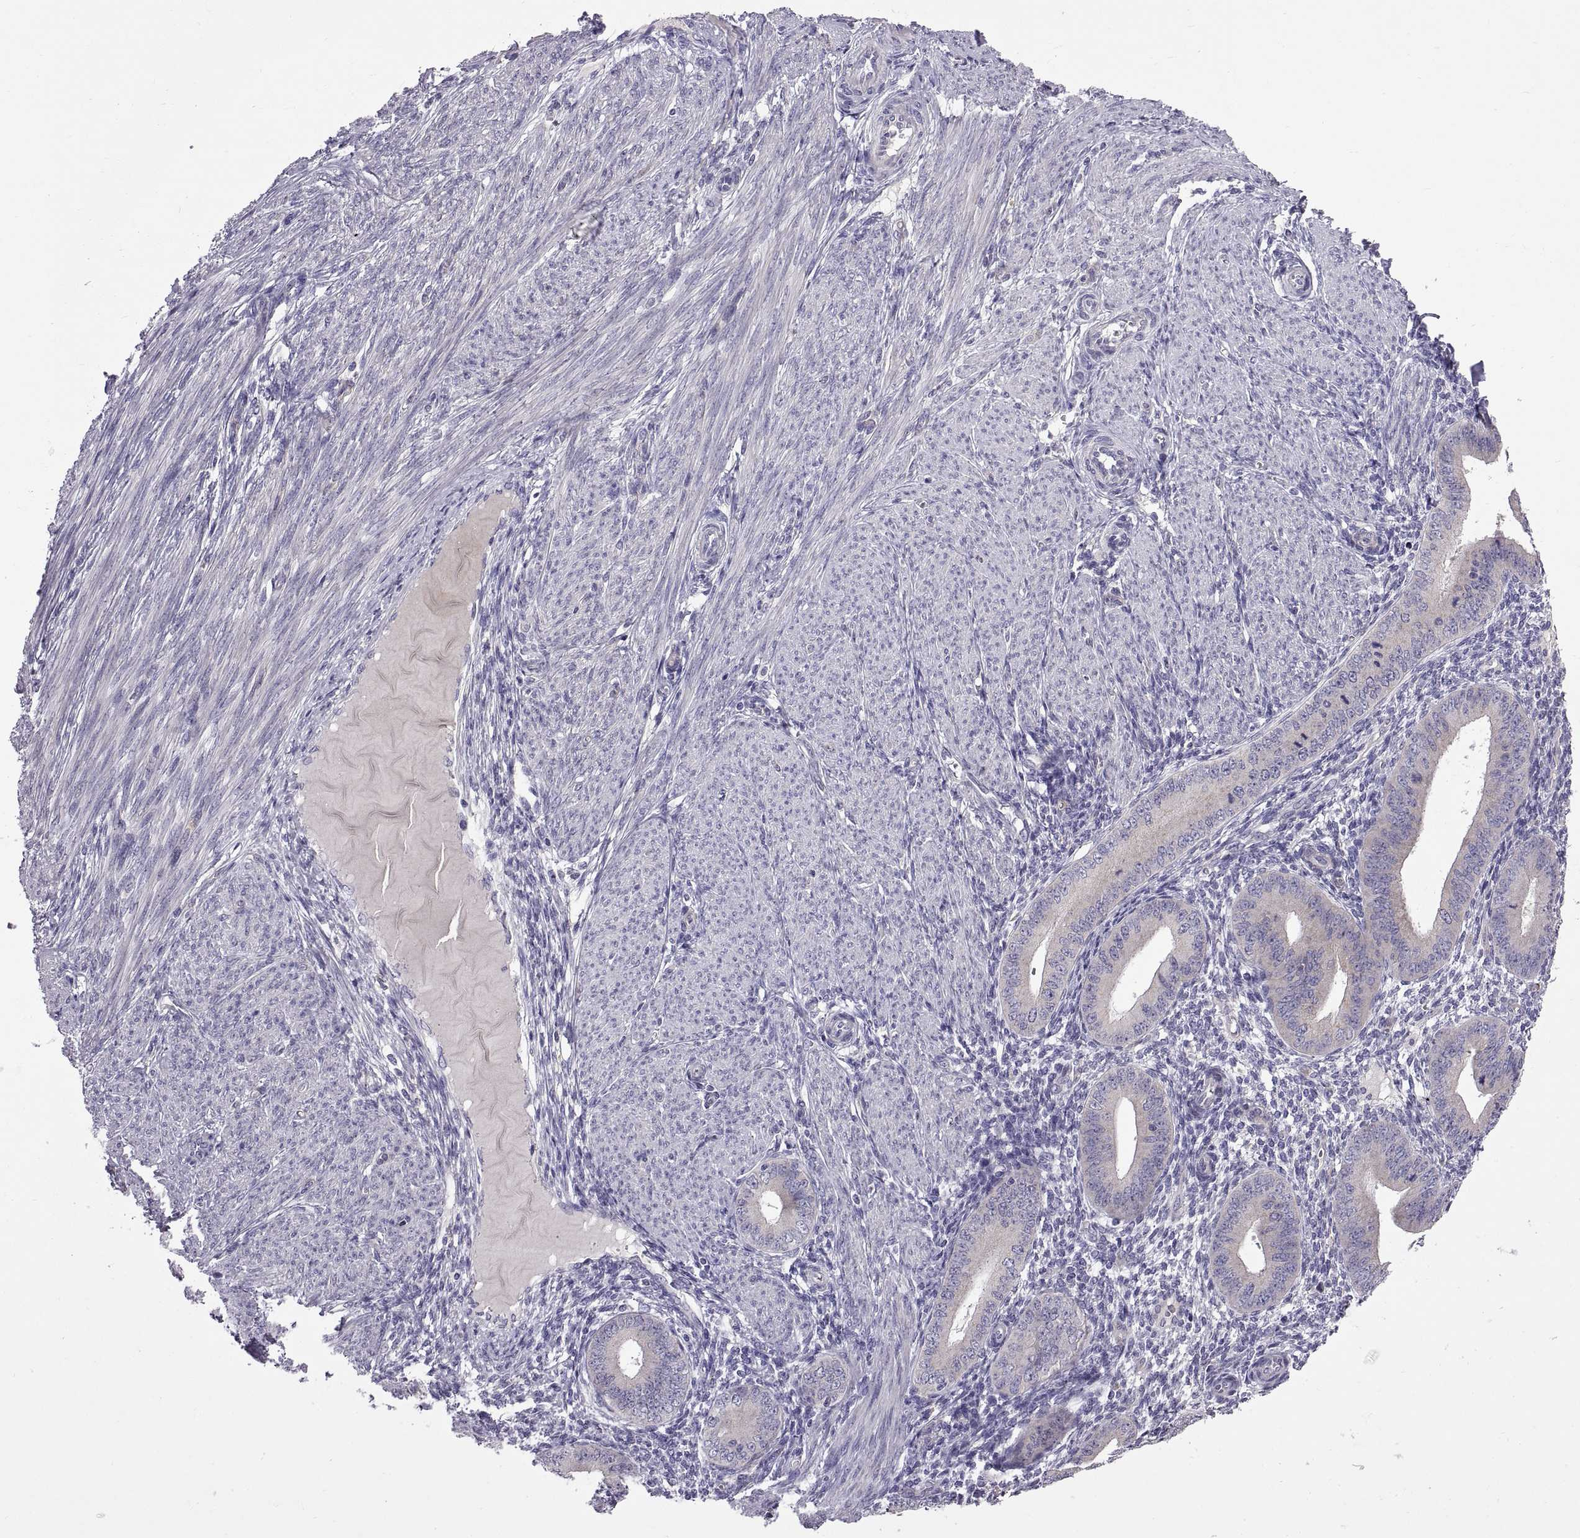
{"staining": {"intensity": "negative", "quantity": "none", "location": "none"}, "tissue": "endometrium", "cell_type": "Cells in endometrial stroma", "image_type": "normal", "snomed": [{"axis": "morphology", "description": "Normal tissue, NOS"}, {"axis": "topography", "description": "Endometrium"}], "caption": "Cells in endometrial stroma are negative for brown protein staining in normal endometrium. (DAB (3,3'-diaminobenzidine) IHC with hematoxylin counter stain).", "gene": "ARSL", "patient": {"sex": "female", "age": 39}}